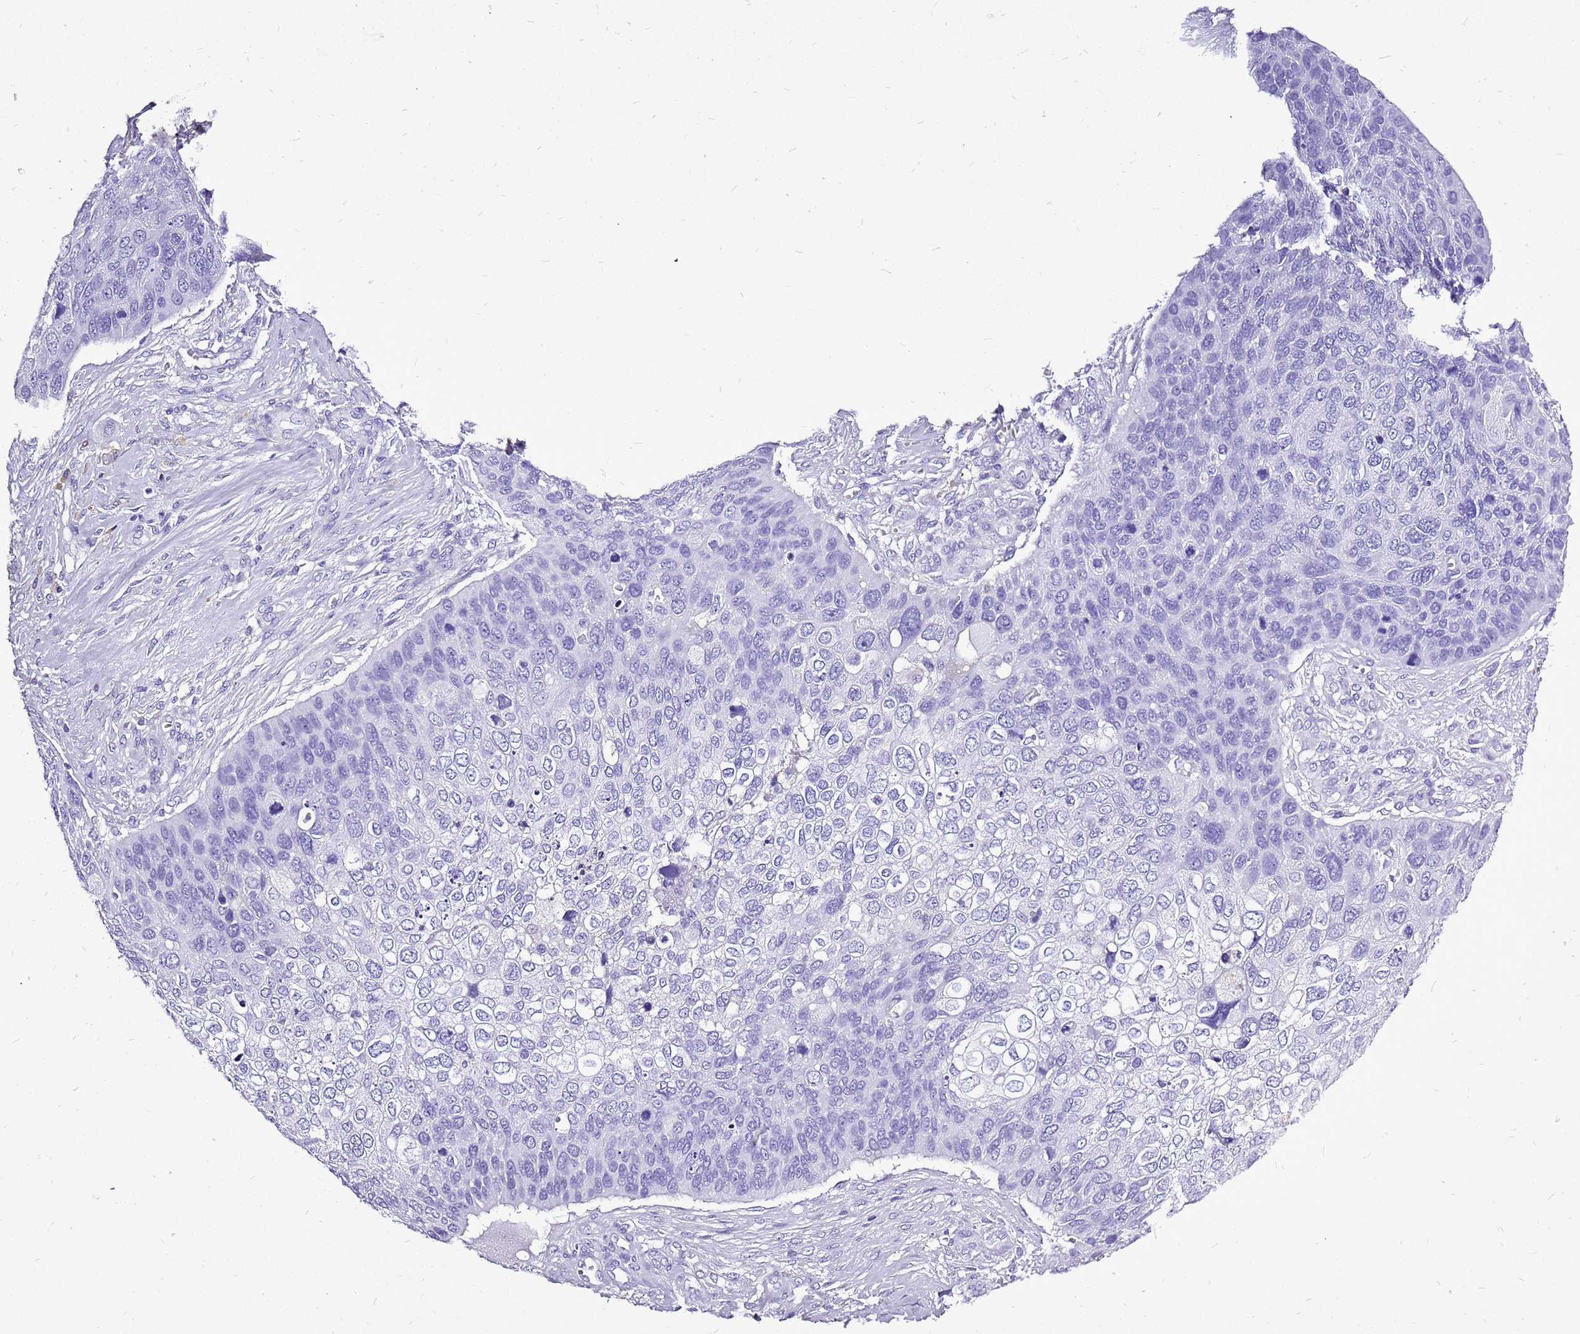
{"staining": {"intensity": "negative", "quantity": "none", "location": "none"}, "tissue": "skin cancer", "cell_type": "Tumor cells", "image_type": "cancer", "snomed": [{"axis": "morphology", "description": "Basal cell carcinoma"}, {"axis": "topography", "description": "Skin"}], "caption": "Skin cancer was stained to show a protein in brown. There is no significant staining in tumor cells. The staining is performed using DAB brown chromogen with nuclei counter-stained in using hematoxylin.", "gene": "ACSS3", "patient": {"sex": "female", "age": 74}}